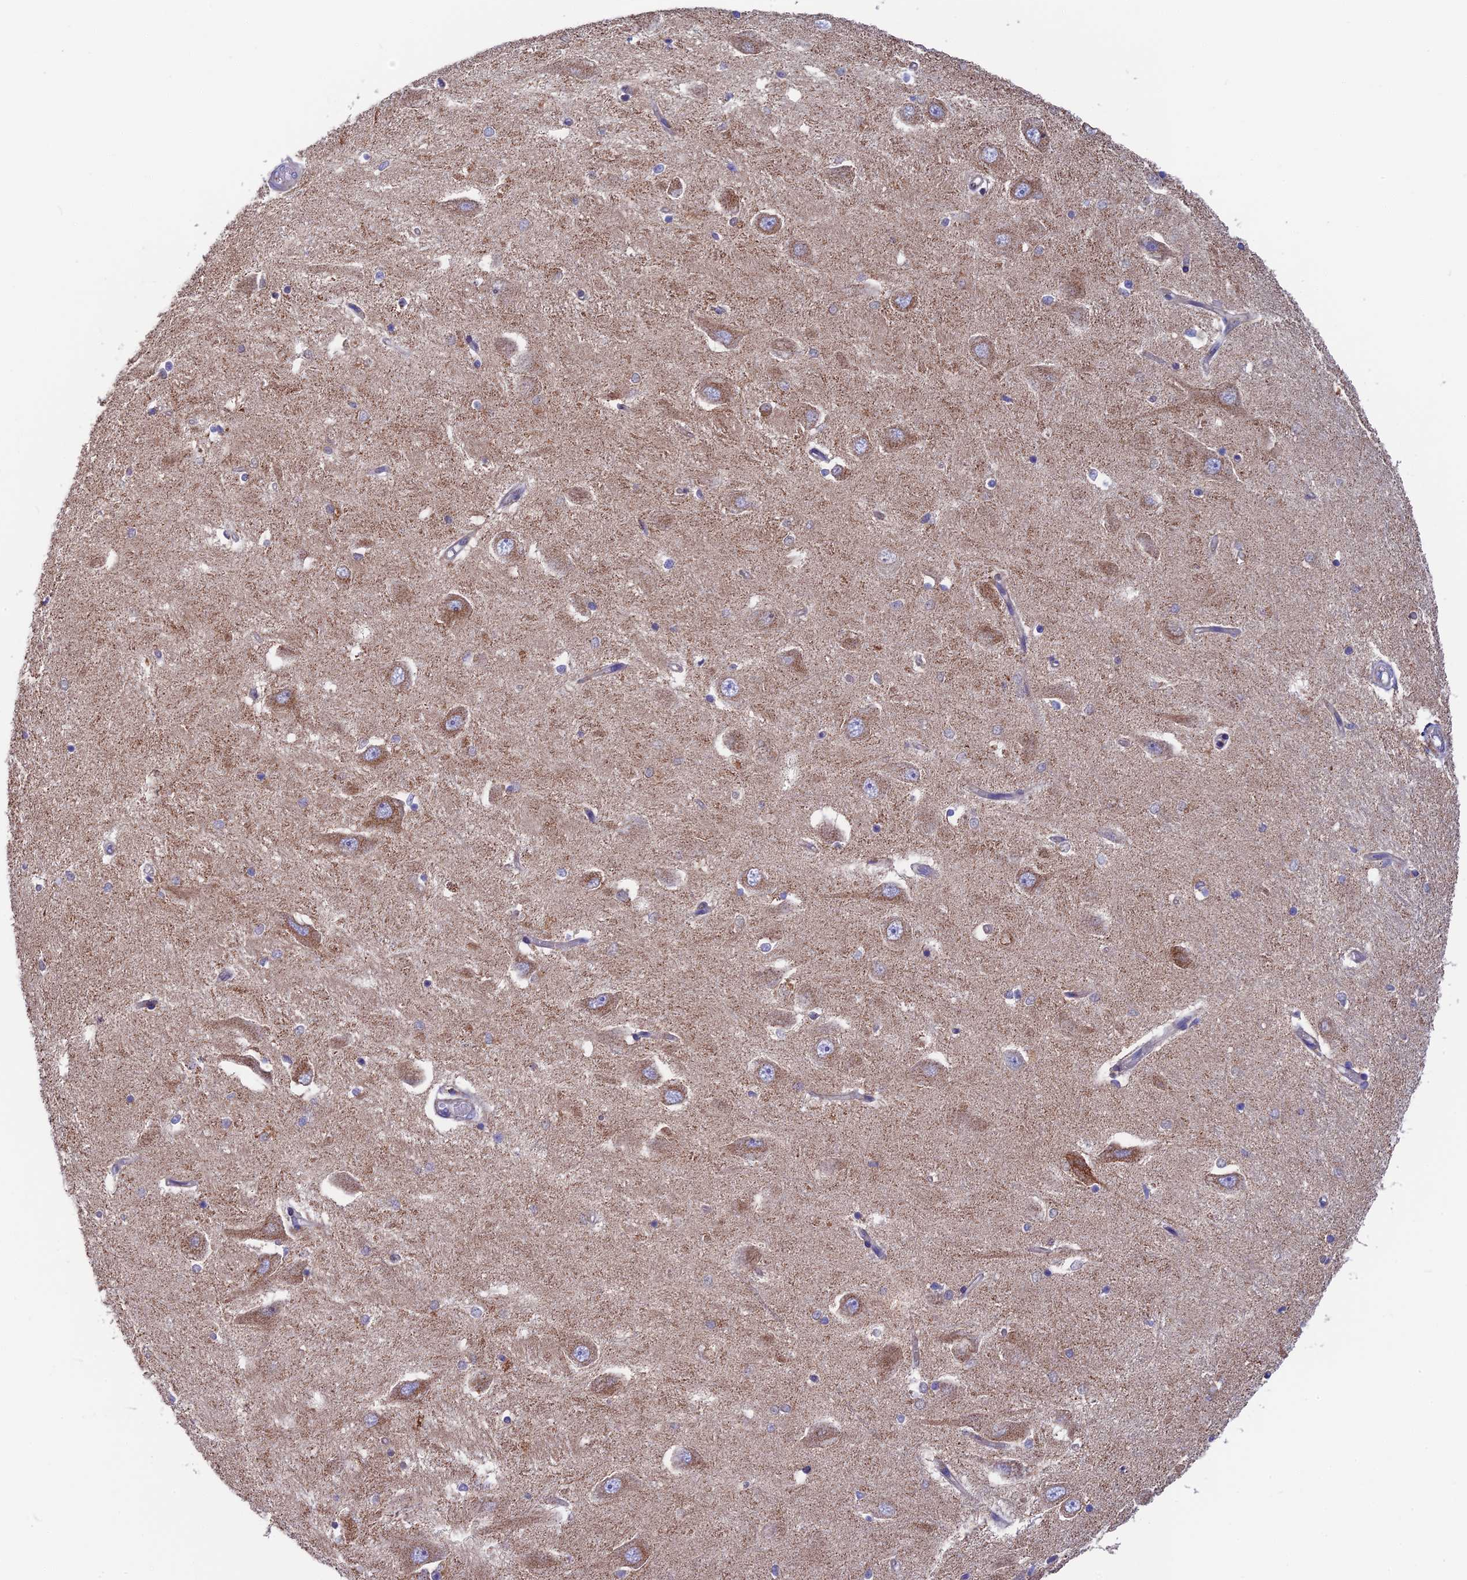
{"staining": {"intensity": "weak", "quantity": "25%-75%", "location": "cytoplasmic/membranous"}, "tissue": "hippocampus", "cell_type": "Glial cells", "image_type": "normal", "snomed": [{"axis": "morphology", "description": "Normal tissue, NOS"}, {"axis": "topography", "description": "Hippocampus"}], "caption": "This micrograph reveals normal hippocampus stained with immunohistochemistry (IHC) to label a protein in brown. The cytoplasmic/membranous of glial cells show weak positivity for the protein. Nuclei are counter-stained blue.", "gene": "CS", "patient": {"sex": "male", "age": 45}}